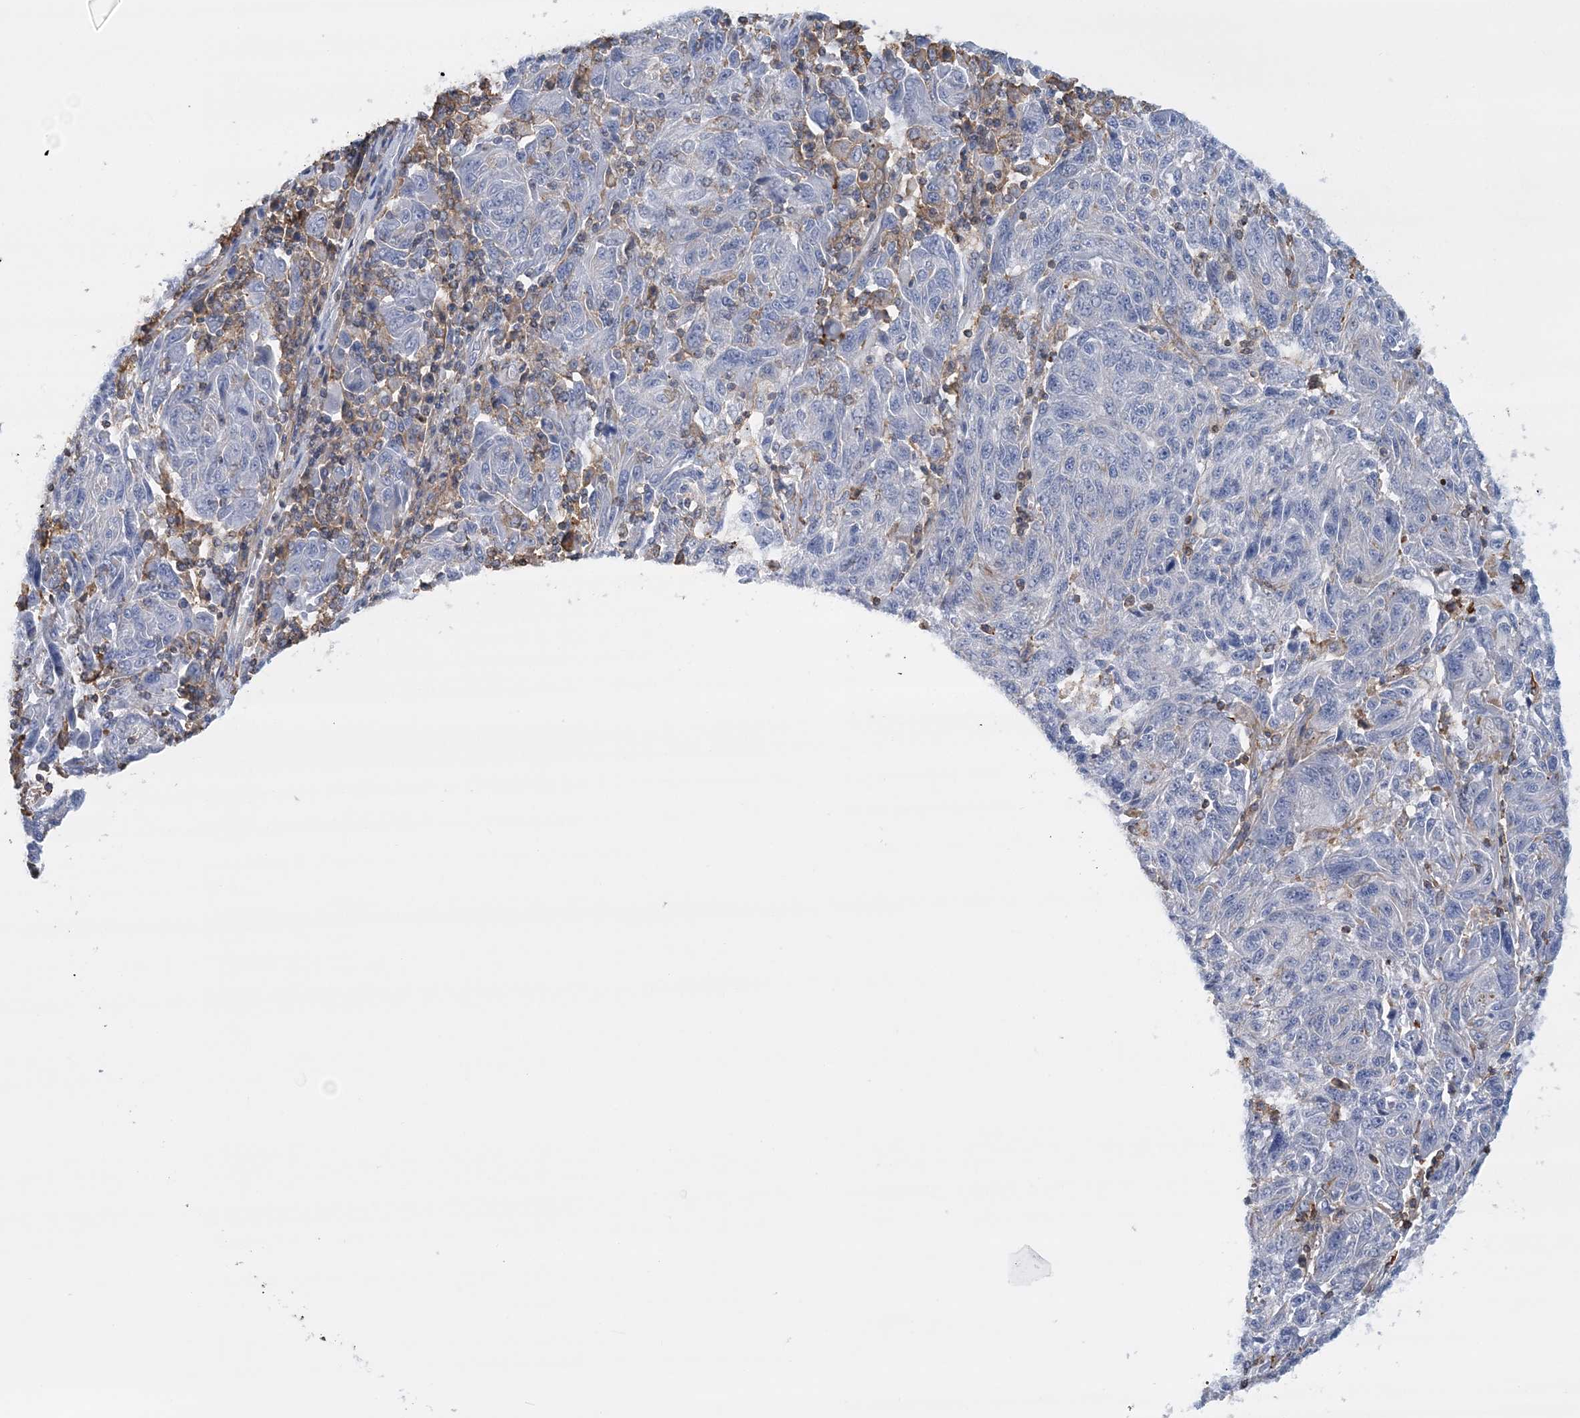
{"staining": {"intensity": "negative", "quantity": "none", "location": "none"}, "tissue": "melanoma", "cell_type": "Tumor cells", "image_type": "cancer", "snomed": [{"axis": "morphology", "description": "Malignant melanoma, NOS"}, {"axis": "topography", "description": "Skin"}], "caption": "Tumor cells are negative for protein expression in human melanoma.", "gene": "C11orf21", "patient": {"sex": "male", "age": 53}}